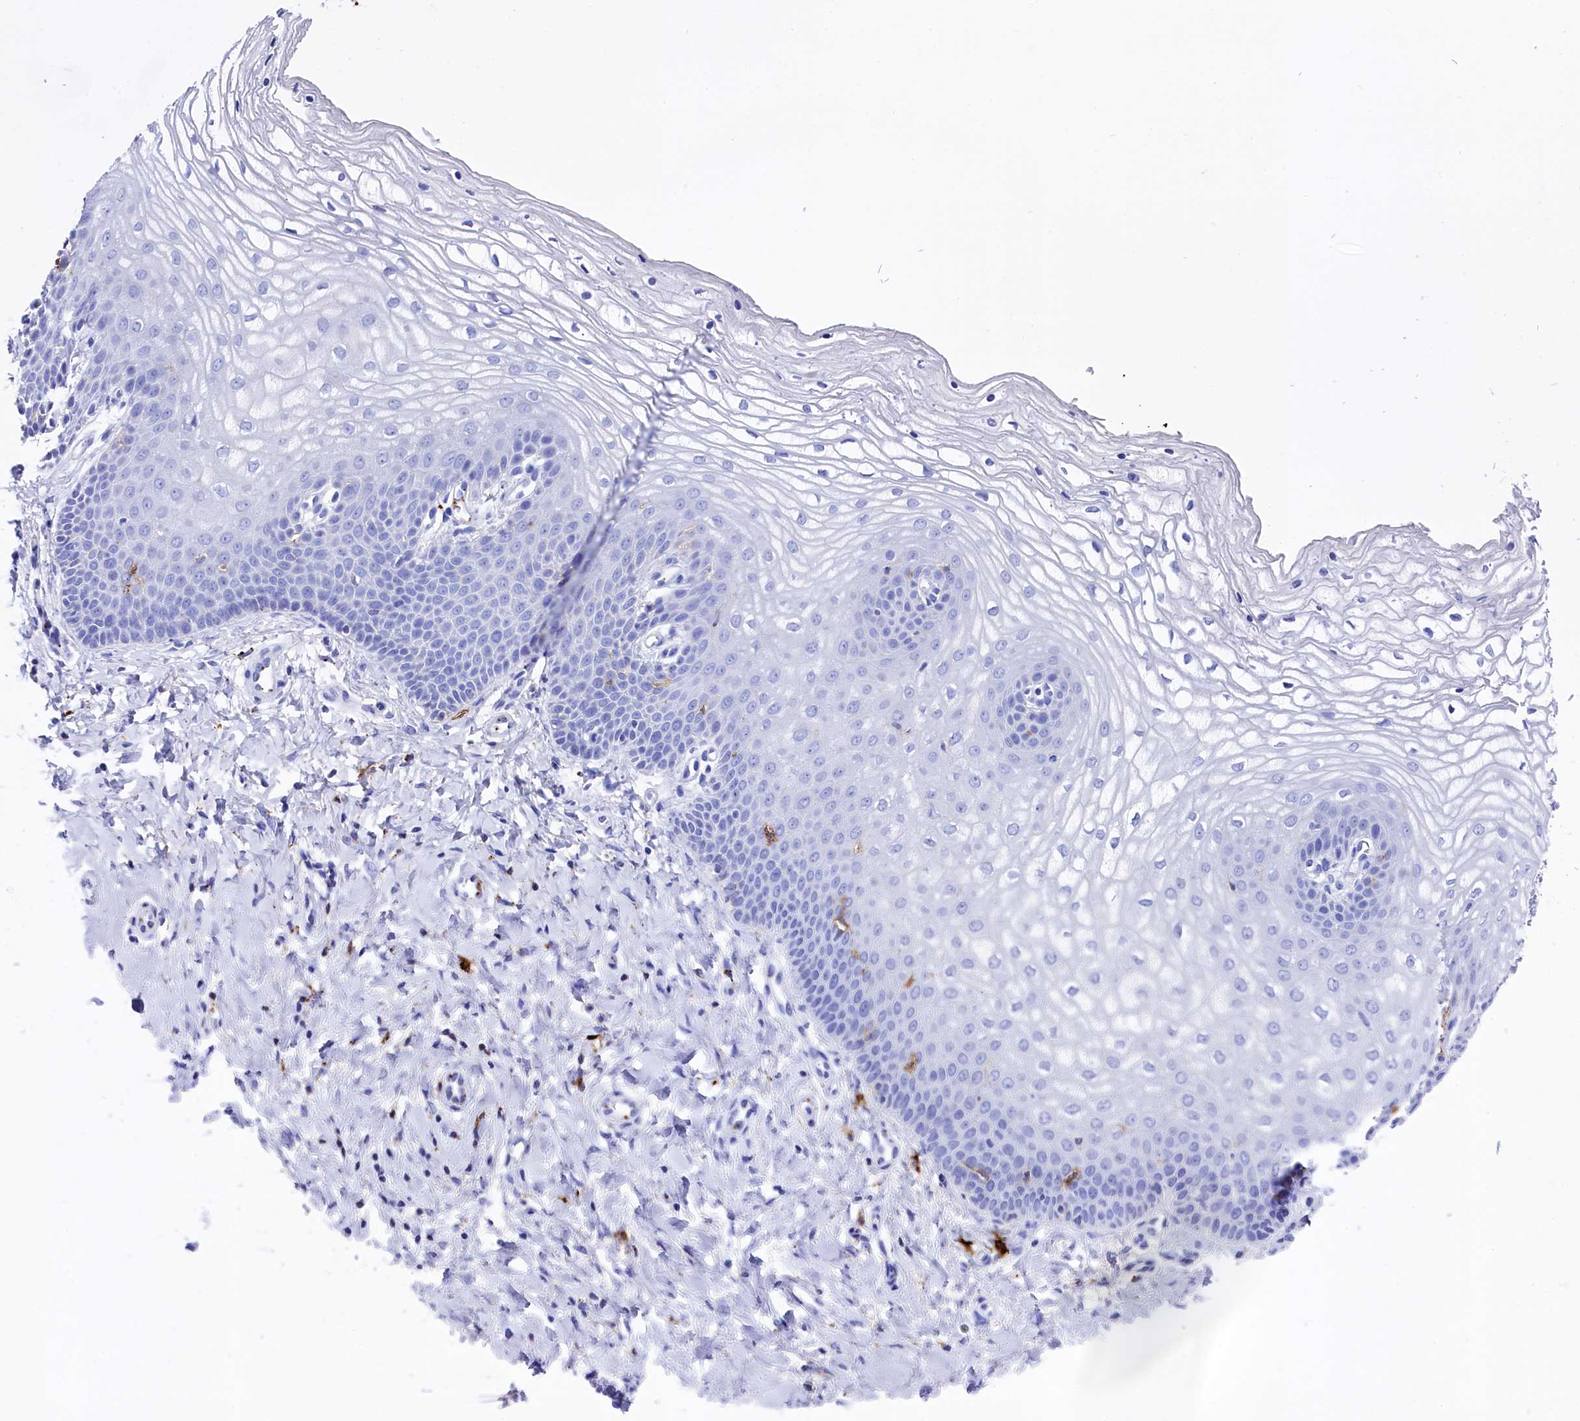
{"staining": {"intensity": "negative", "quantity": "none", "location": "none"}, "tissue": "vagina", "cell_type": "Squamous epithelial cells", "image_type": "normal", "snomed": [{"axis": "morphology", "description": "Normal tissue, NOS"}, {"axis": "topography", "description": "Vagina"}], "caption": "Immunohistochemistry histopathology image of normal human vagina stained for a protein (brown), which reveals no positivity in squamous epithelial cells.", "gene": "PLAC8", "patient": {"sex": "female", "age": 68}}